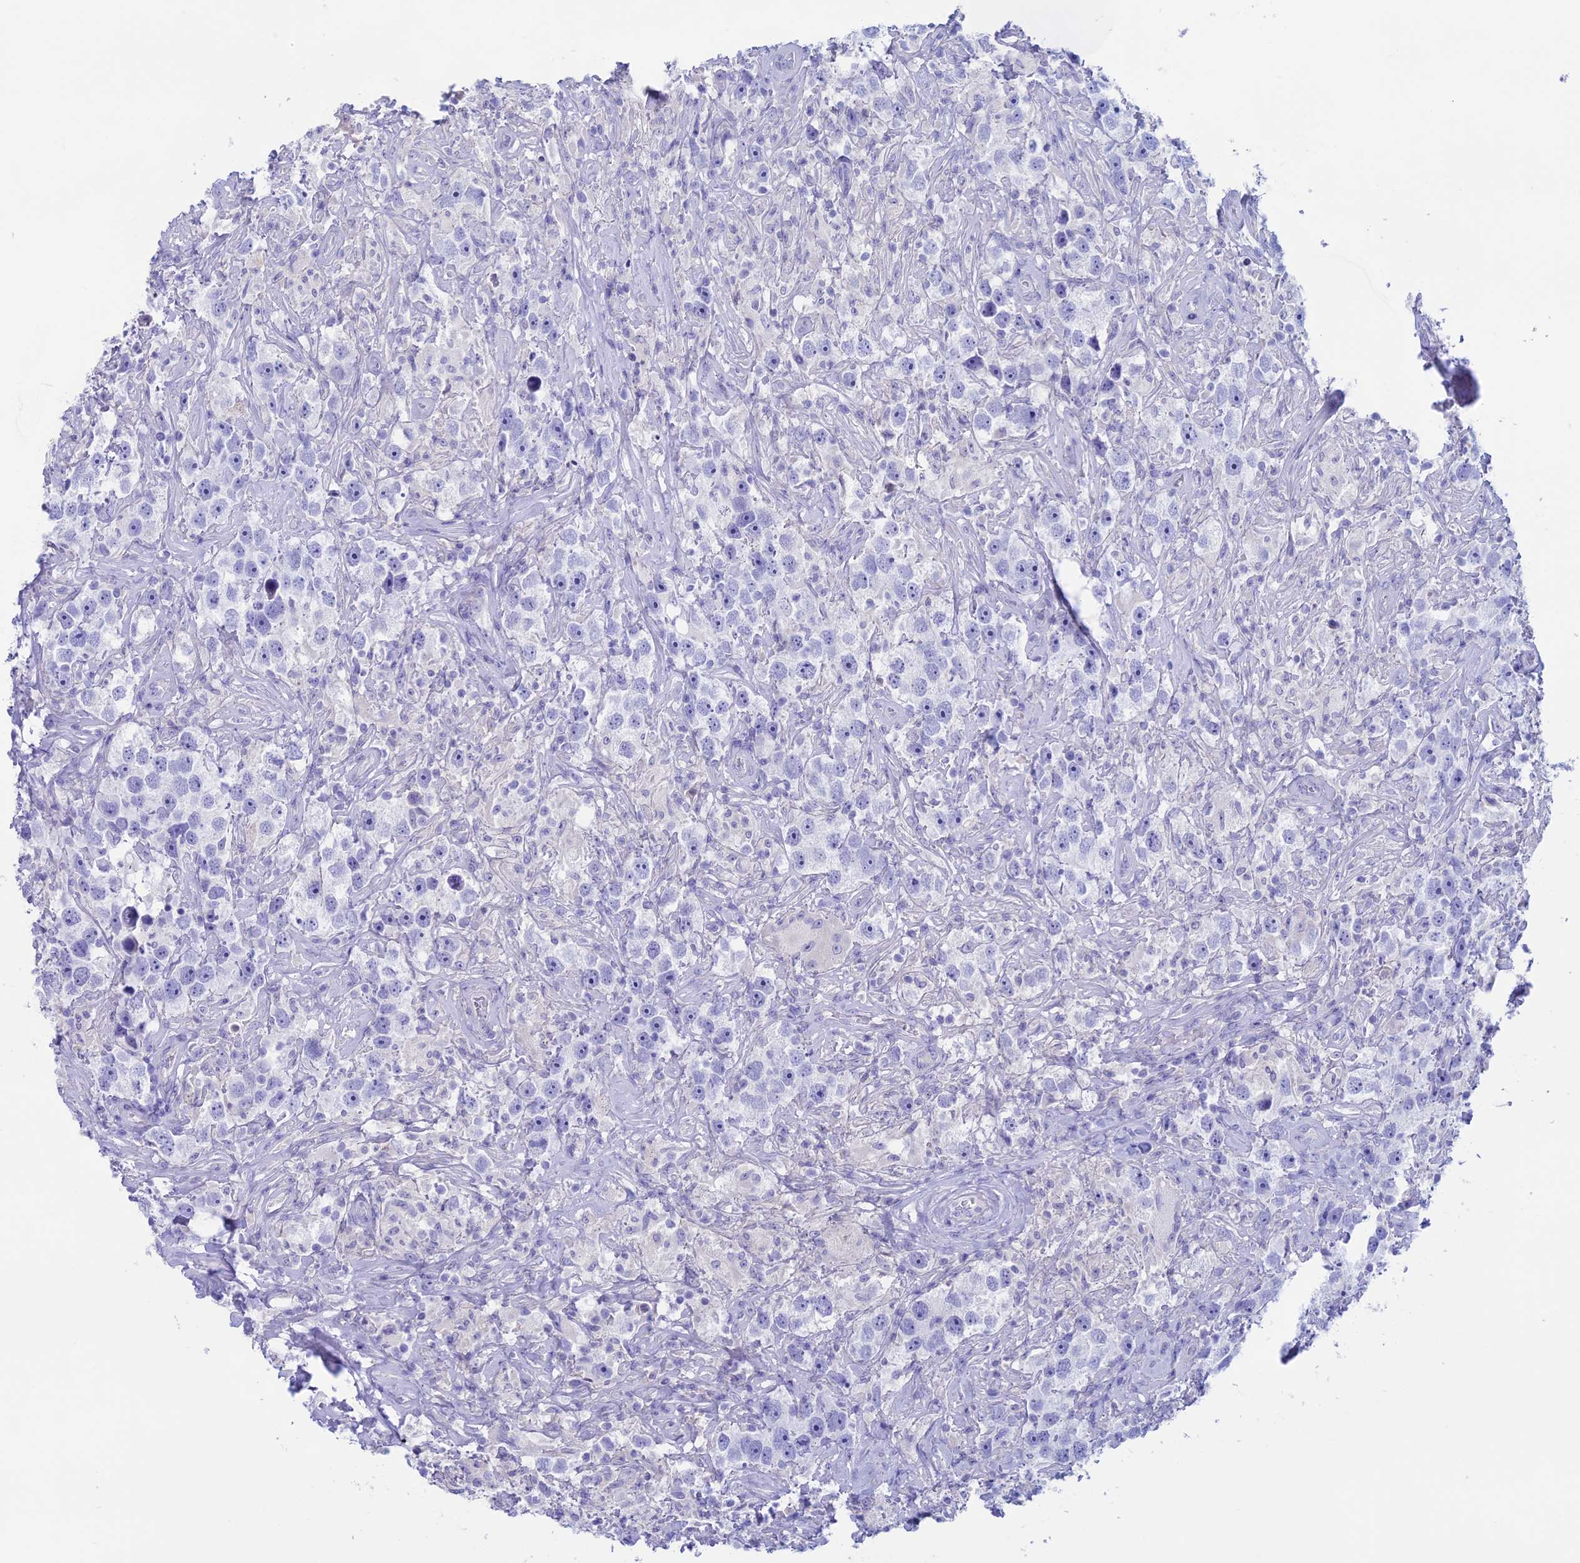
{"staining": {"intensity": "negative", "quantity": "none", "location": "none"}, "tissue": "testis cancer", "cell_type": "Tumor cells", "image_type": "cancer", "snomed": [{"axis": "morphology", "description": "Seminoma, NOS"}, {"axis": "topography", "description": "Testis"}], "caption": "This is an immunohistochemistry histopathology image of testis seminoma. There is no positivity in tumor cells.", "gene": "RP1", "patient": {"sex": "male", "age": 49}}